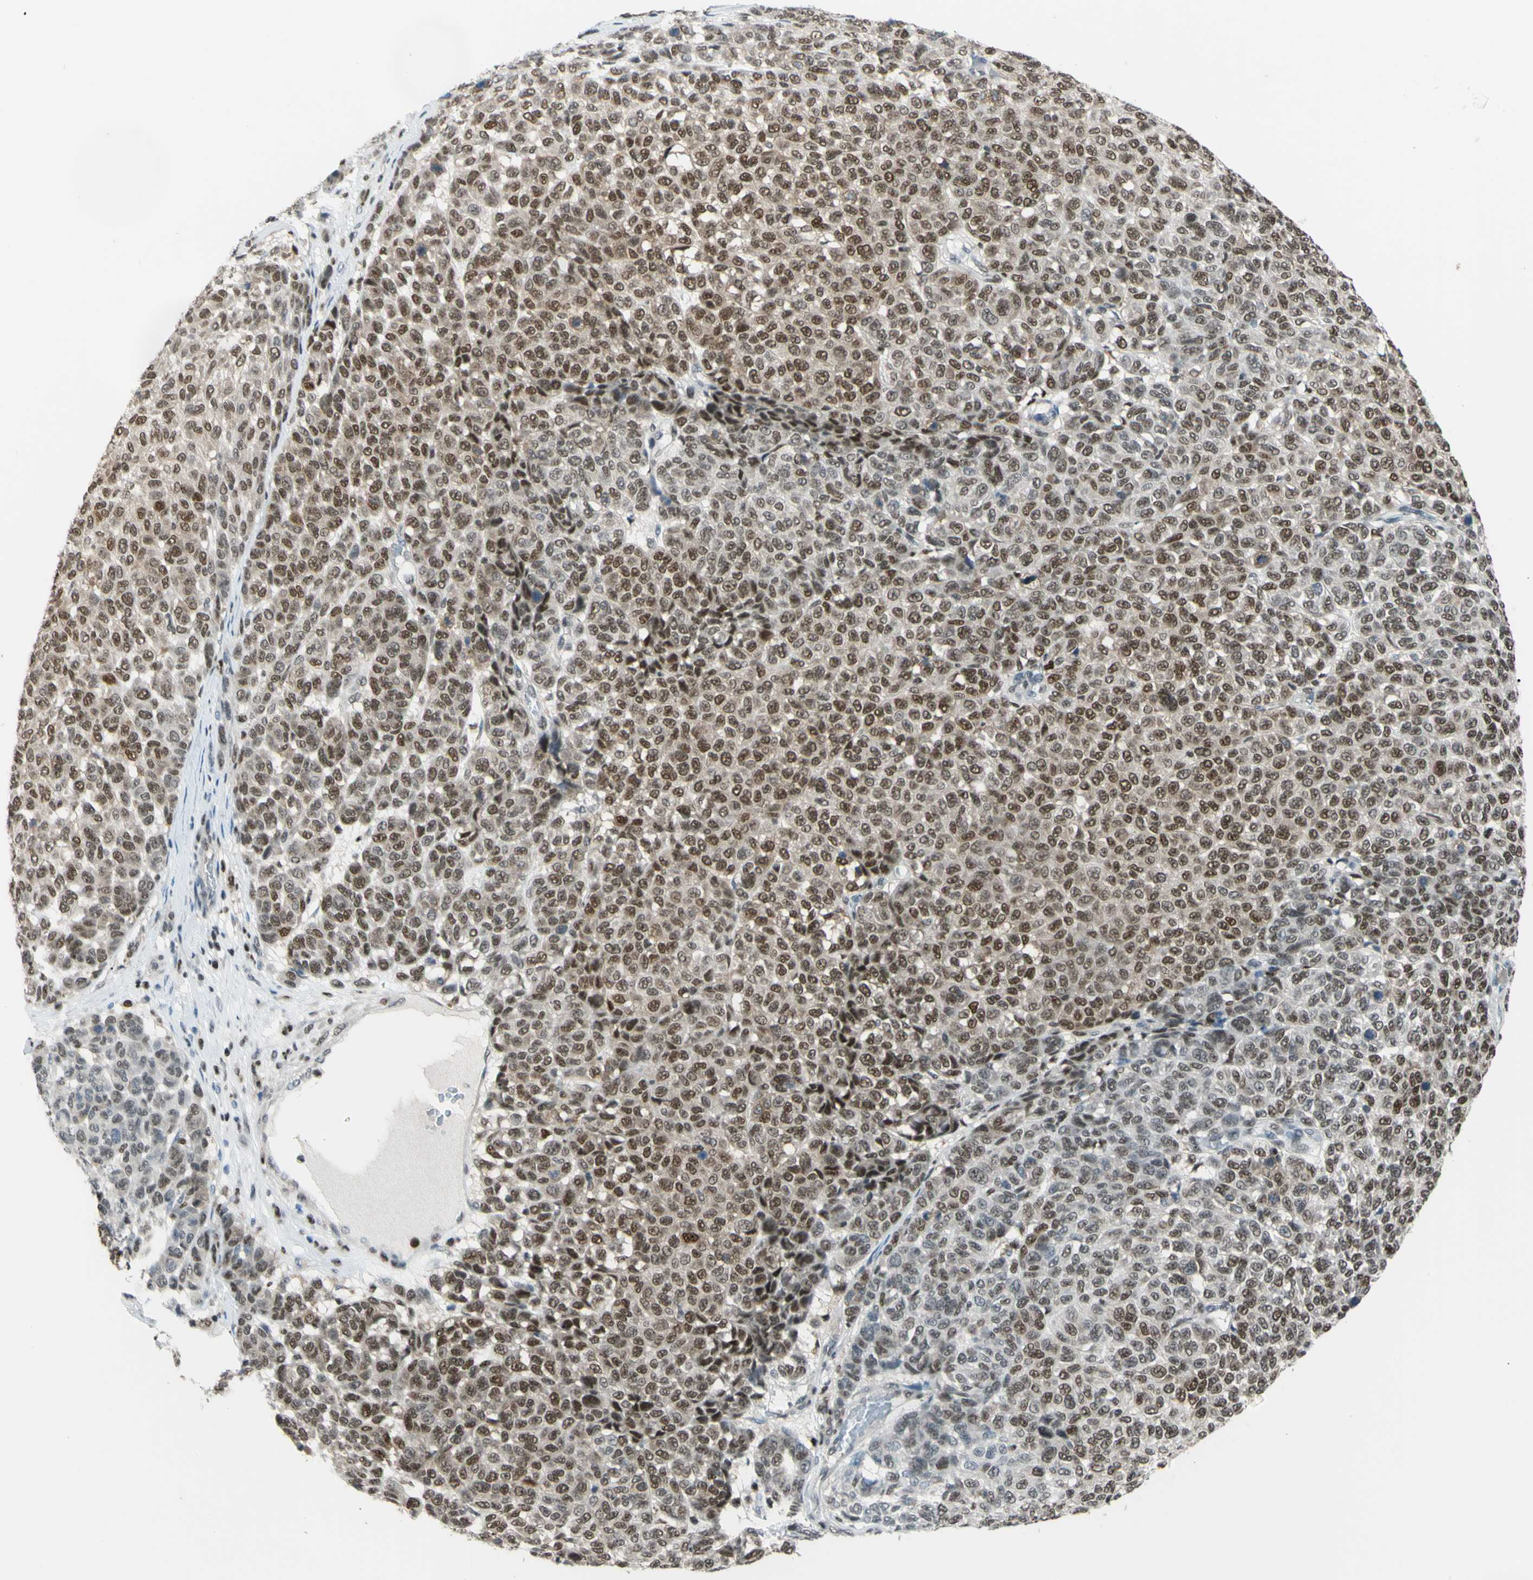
{"staining": {"intensity": "moderate", "quantity": ">75%", "location": "cytoplasmic/membranous,nuclear"}, "tissue": "melanoma", "cell_type": "Tumor cells", "image_type": "cancer", "snomed": [{"axis": "morphology", "description": "Malignant melanoma, NOS"}, {"axis": "topography", "description": "Skin"}], "caption": "Human malignant melanoma stained with a brown dye exhibits moderate cytoplasmic/membranous and nuclear positive staining in approximately >75% of tumor cells.", "gene": "FKBP5", "patient": {"sex": "male", "age": 59}}